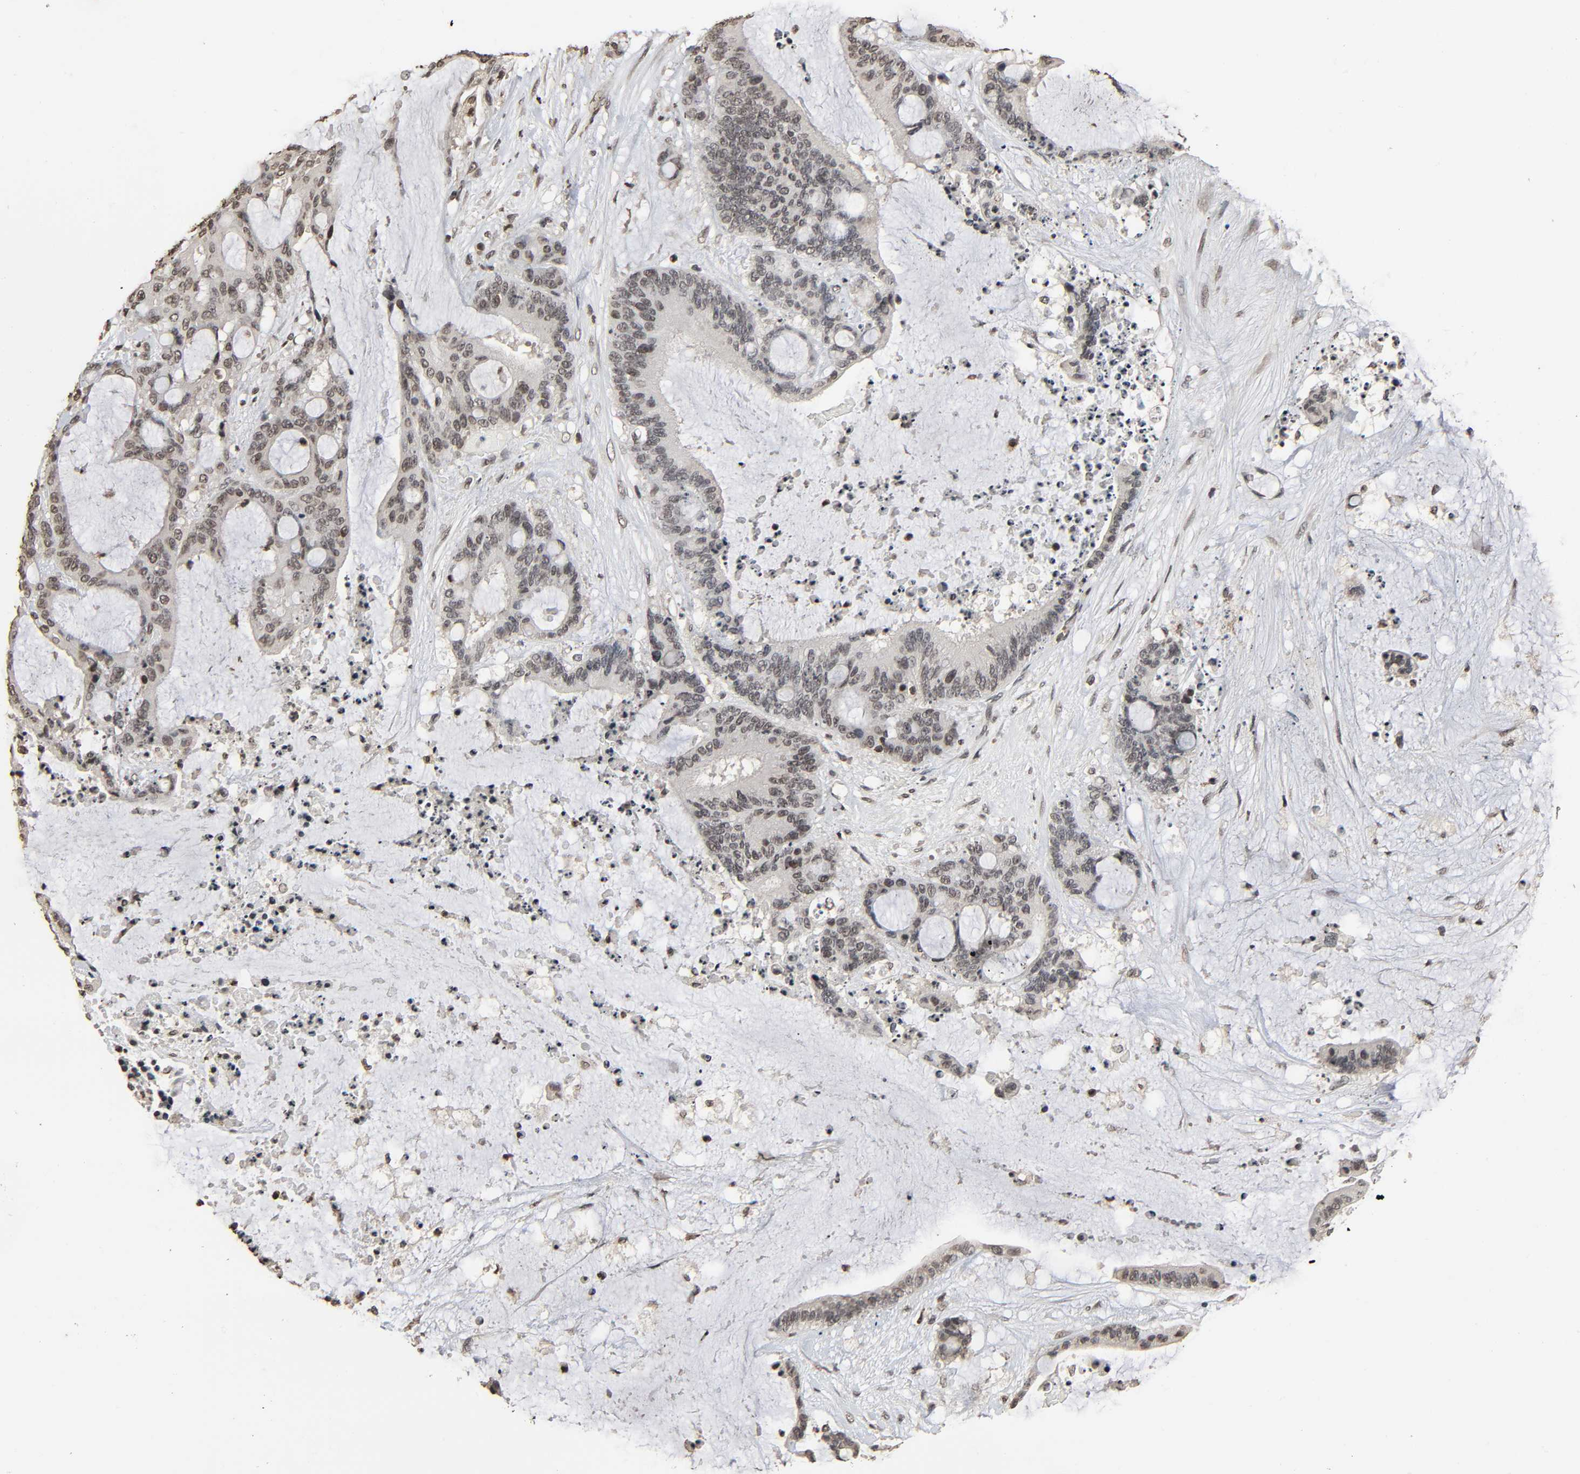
{"staining": {"intensity": "negative", "quantity": "none", "location": "none"}, "tissue": "liver cancer", "cell_type": "Tumor cells", "image_type": "cancer", "snomed": [{"axis": "morphology", "description": "Cholangiocarcinoma"}, {"axis": "topography", "description": "Liver"}], "caption": "Immunohistochemical staining of cholangiocarcinoma (liver) demonstrates no significant expression in tumor cells.", "gene": "STK4", "patient": {"sex": "female", "age": 73}}